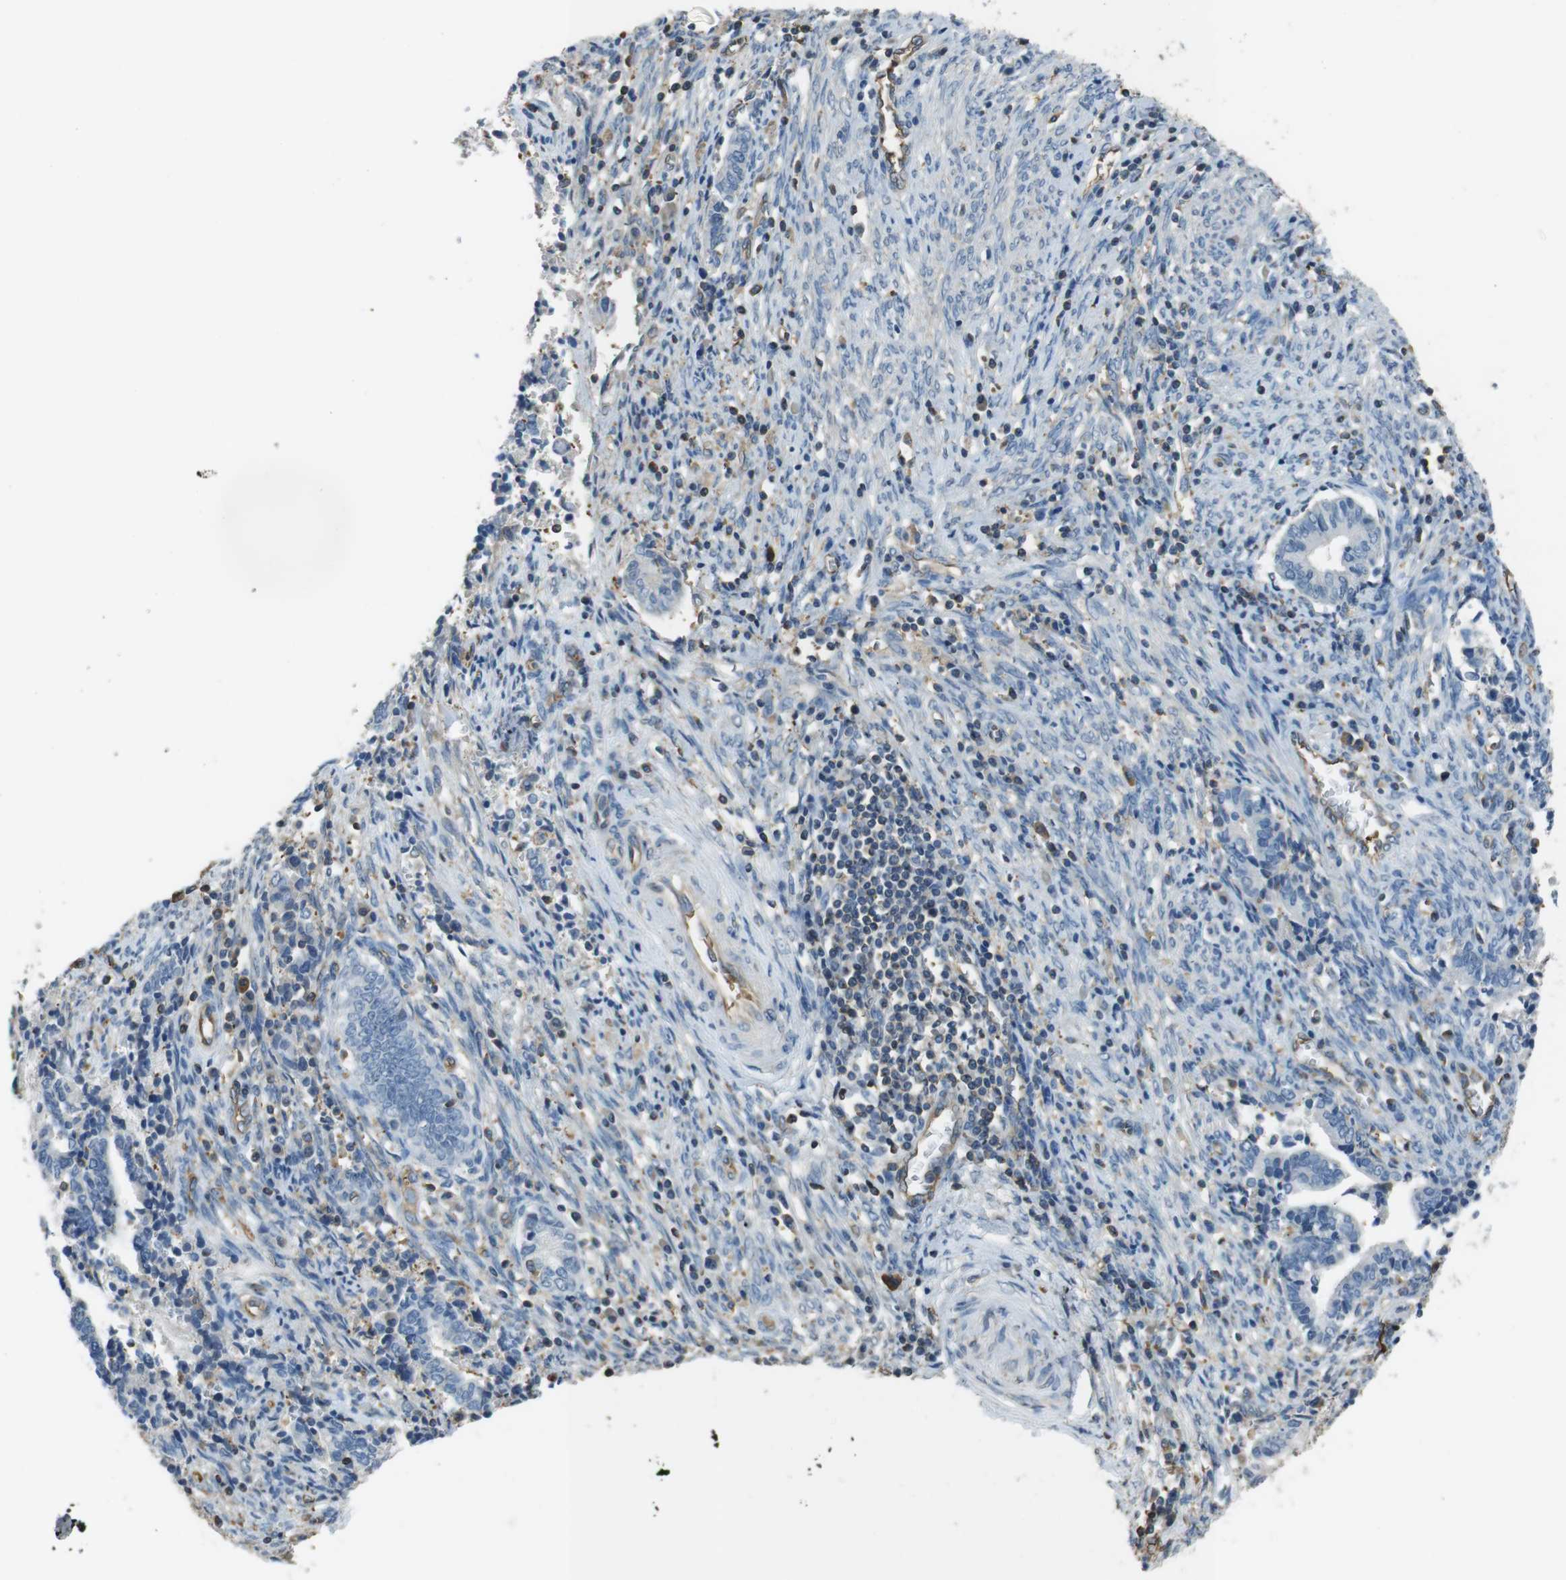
{"staining": {"intensity": "negative", "quantity": "none", "location": "none"}, "tissue": "cervical cancer", "cell_type": "Tumor cells", "image_type": "cancer", "snomed": [{"axis": "morphology", "description": "Adenocarcinoma, NOS"}, {"axis": "topography", "description": "Cervix"}], "caption": "The micrograph shows no significant staining in tumor cells of cervical adenocarcinoma.", "gene": "FCAR", "patient": {"sex": "female", "age": 44}}